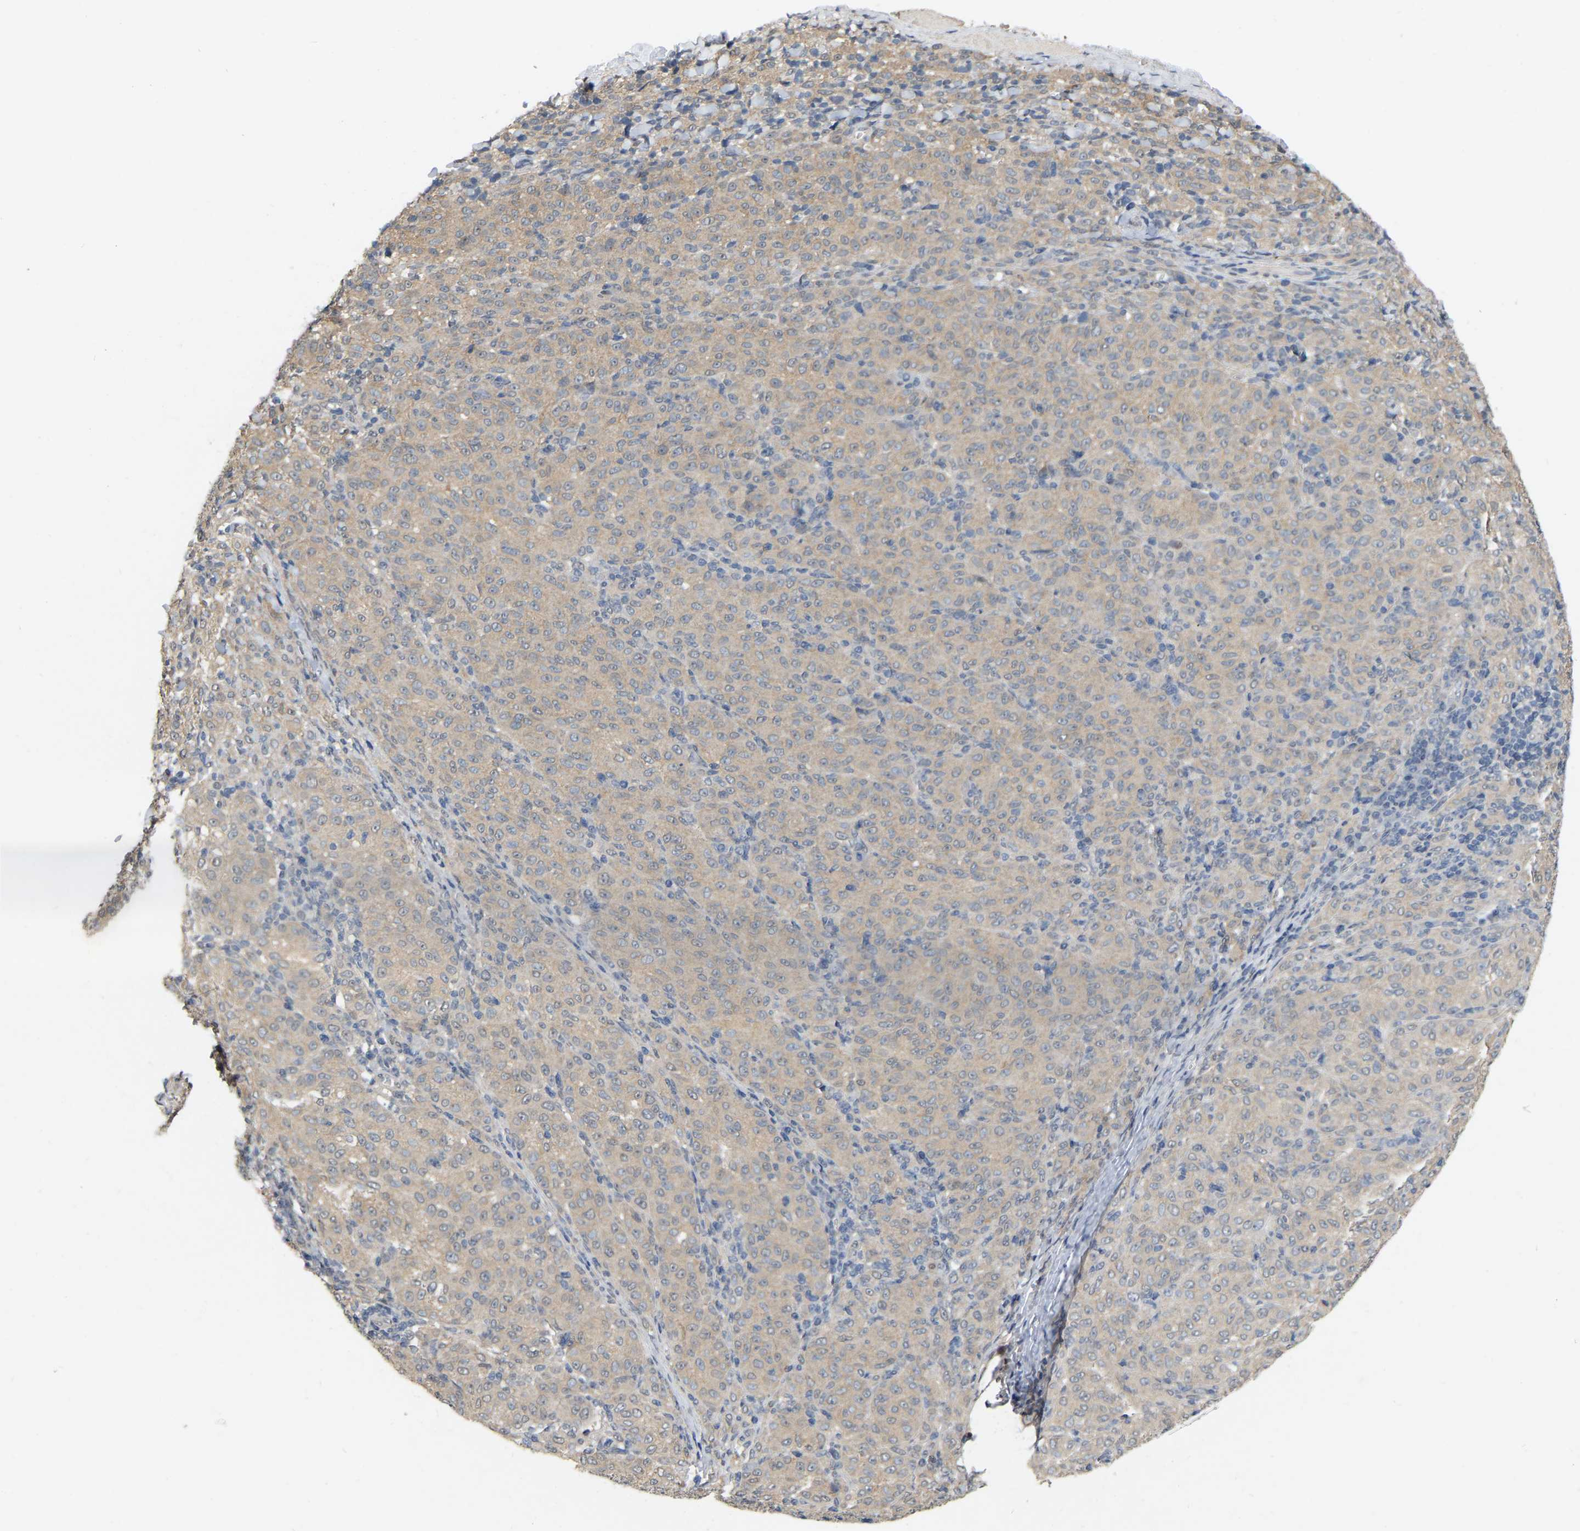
{"staining": {"intensity": "weak", "quantity": ">75%", "location": "cytoplasmic/membranous"}, "tissue": "melanoma", "cell_type": "Tumor cells", "image_type": "cancer", "snomed": [{"axis": "morphology", "description": "Malignant melanoma, NOS"}, {"axis": "topography", "description": "Skin"}], "caption": "Immunohistochemical staining of human melanoma reveals low levels of weak cytoplasmic/membranous staining in about >75% of tumor cells.", "gene": "RUVBL1", "patient": {"sex": "female", "age": 72}}